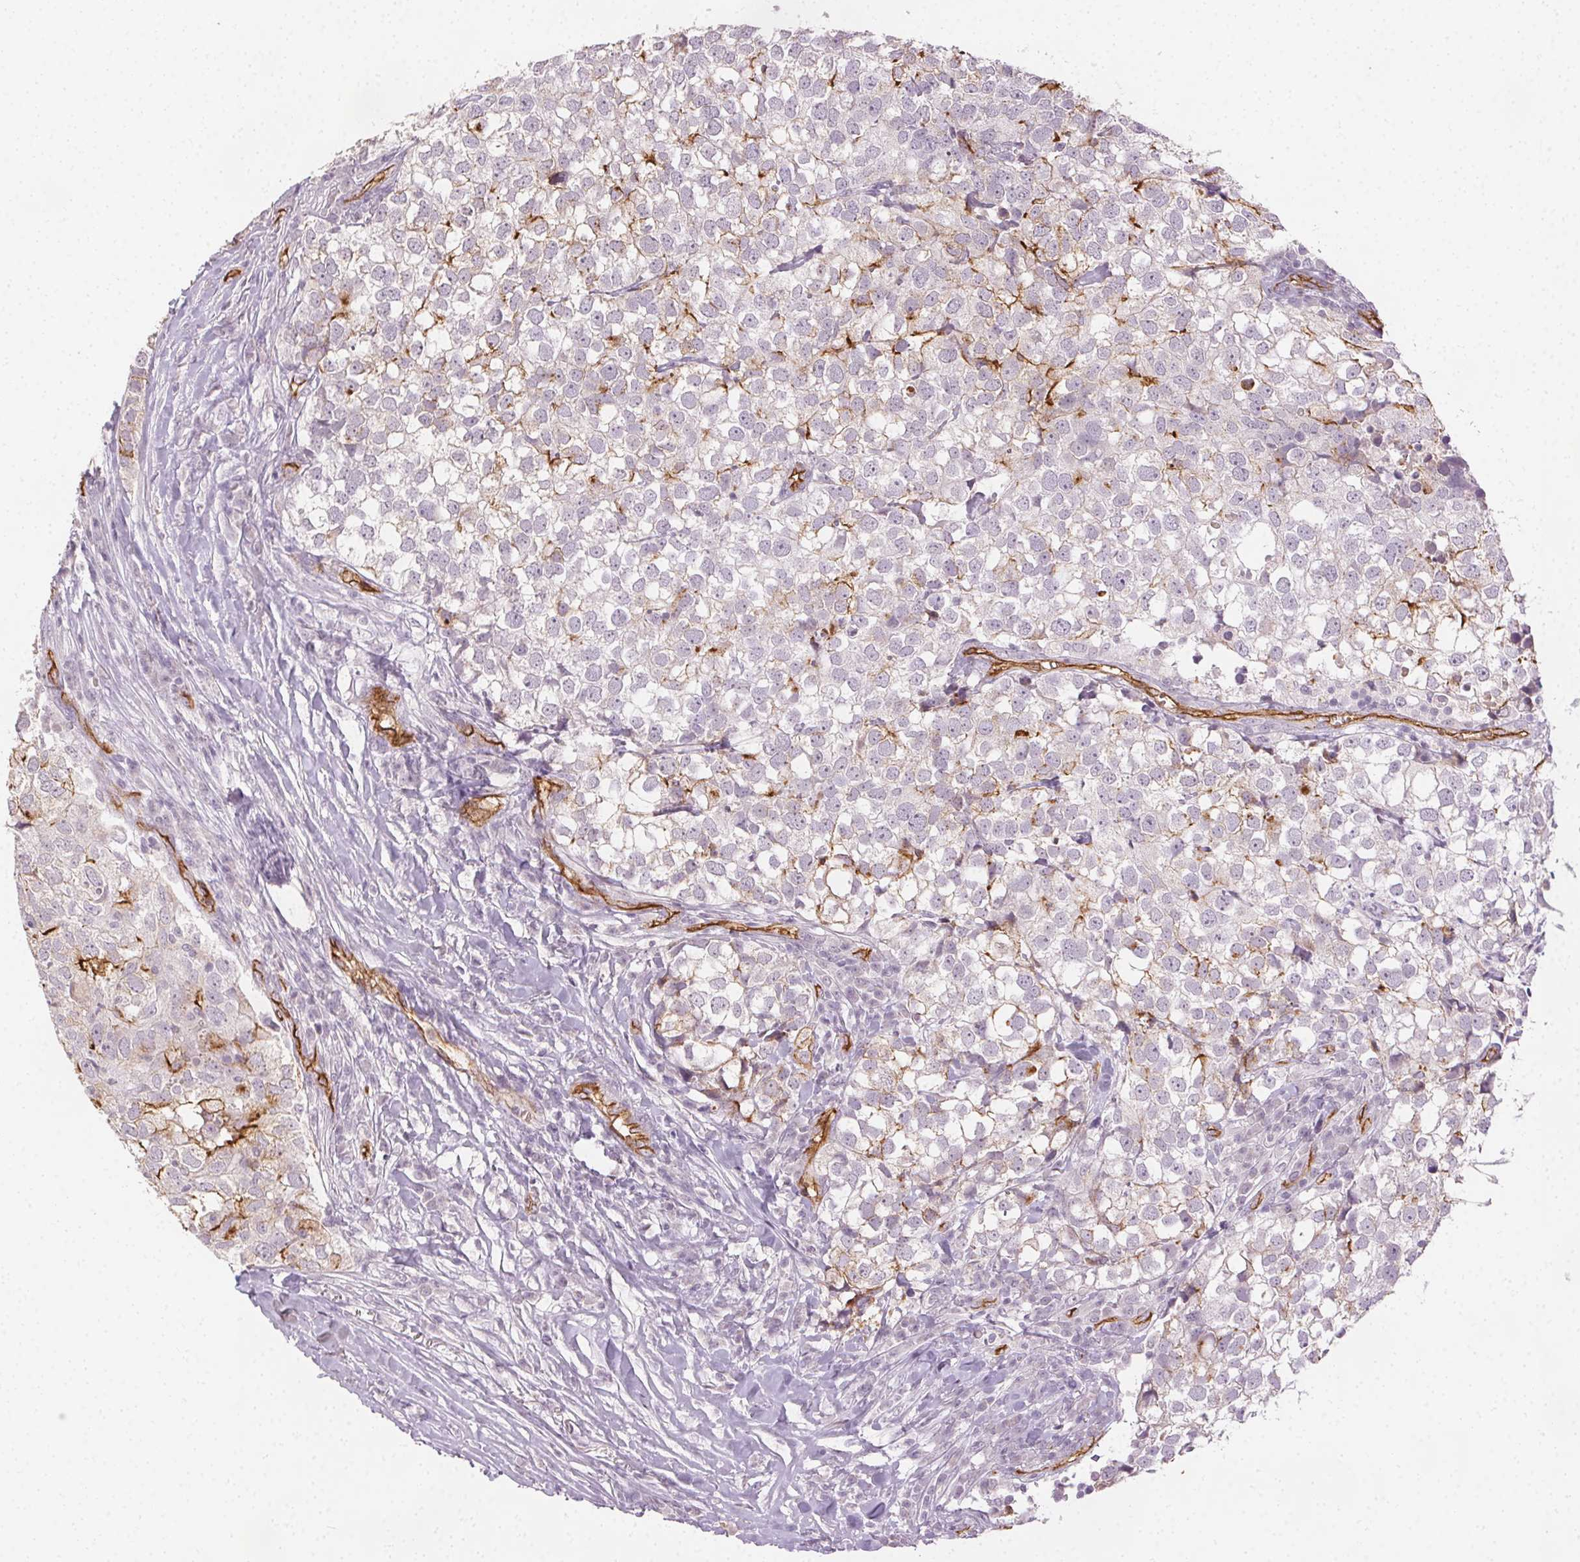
{"staining": {"intensity": "strong", "quantity": "<25%", "location": "cytoplasmic/membranous"}, "tissue": "breast cancer", "cell_type": "Tumor cells", "image_type": "cancer", "snomed": [{"axis": "morphology", "description": "Duct carcinoma"}, {"axis": "topography", "description": "Breast"}], "caption": "The image shows immunohistochemical staining of breast infiltrating ductal carcinoma. There is strong cytoplasmic/membranous expression is present in approximately <25% of tumor cells. (Stains: DAB (3,3'-diaminobenzidine) in brown, nuclei in blue, Microscopy: brightfield microscopy at high magnification).", "gene": "PODXL", "patient": {"sex": "female", "age": 30}}